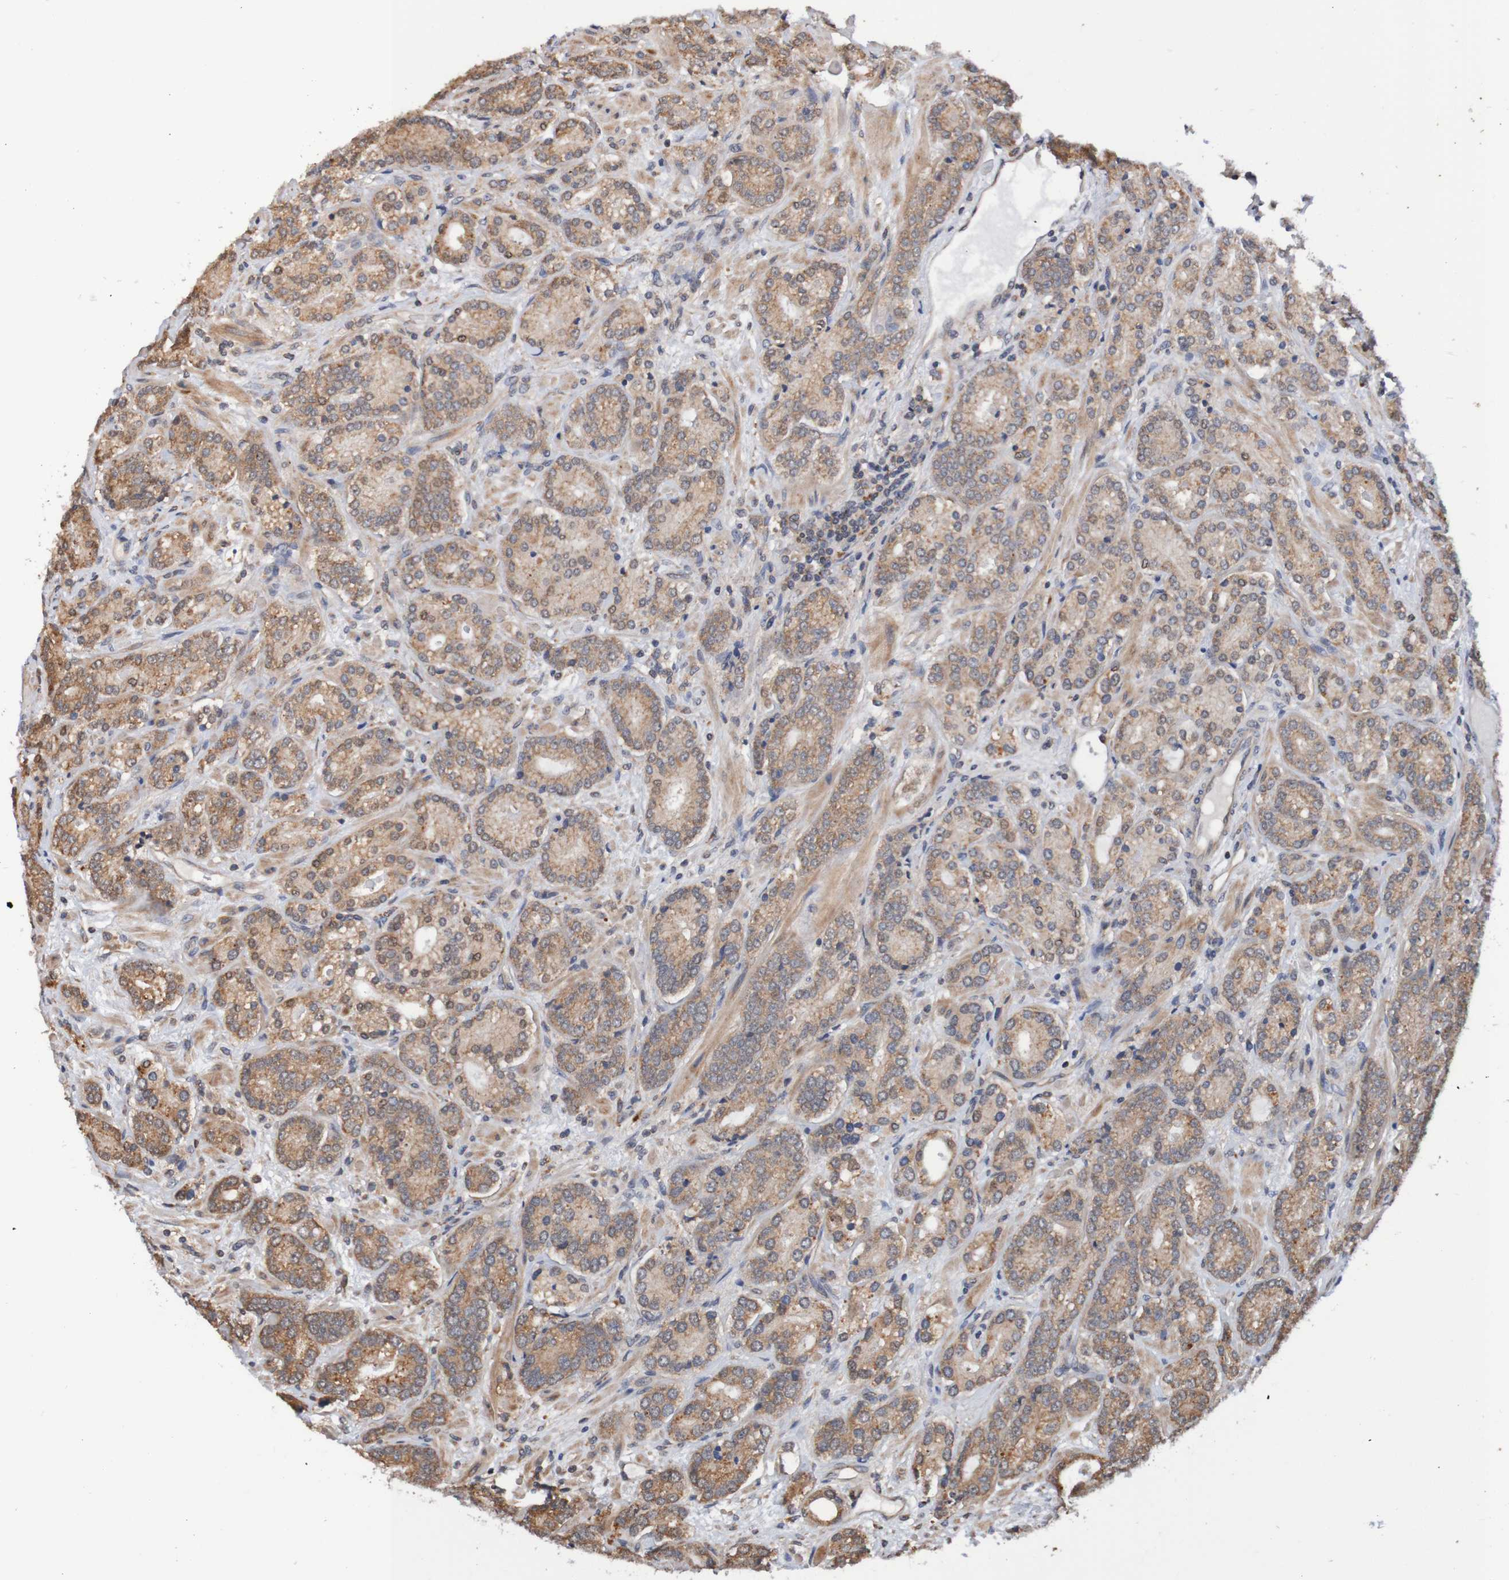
{"staining": {"intensity": "weak", "quantity": ">75%", "location": "cytoplasmic/membranous"}, "tissue": "prostate cancer", "cell_type": "Tumor cells", "image_type": "cancer", "snomed": [{"axis": "morphology", "description": "Adenocarcinoma, High grade"}, {"axis": "topography", "description": "Prostate"}], "caption": "This is an image of immunohistochemistry staining of prostate adenocarcinoma (high-grade), which shows weak positivity in the cytoplasmic/membranous of tumor cells.", "gene": "AXIN1", "patient": {"sex": "male", "age": 61}}